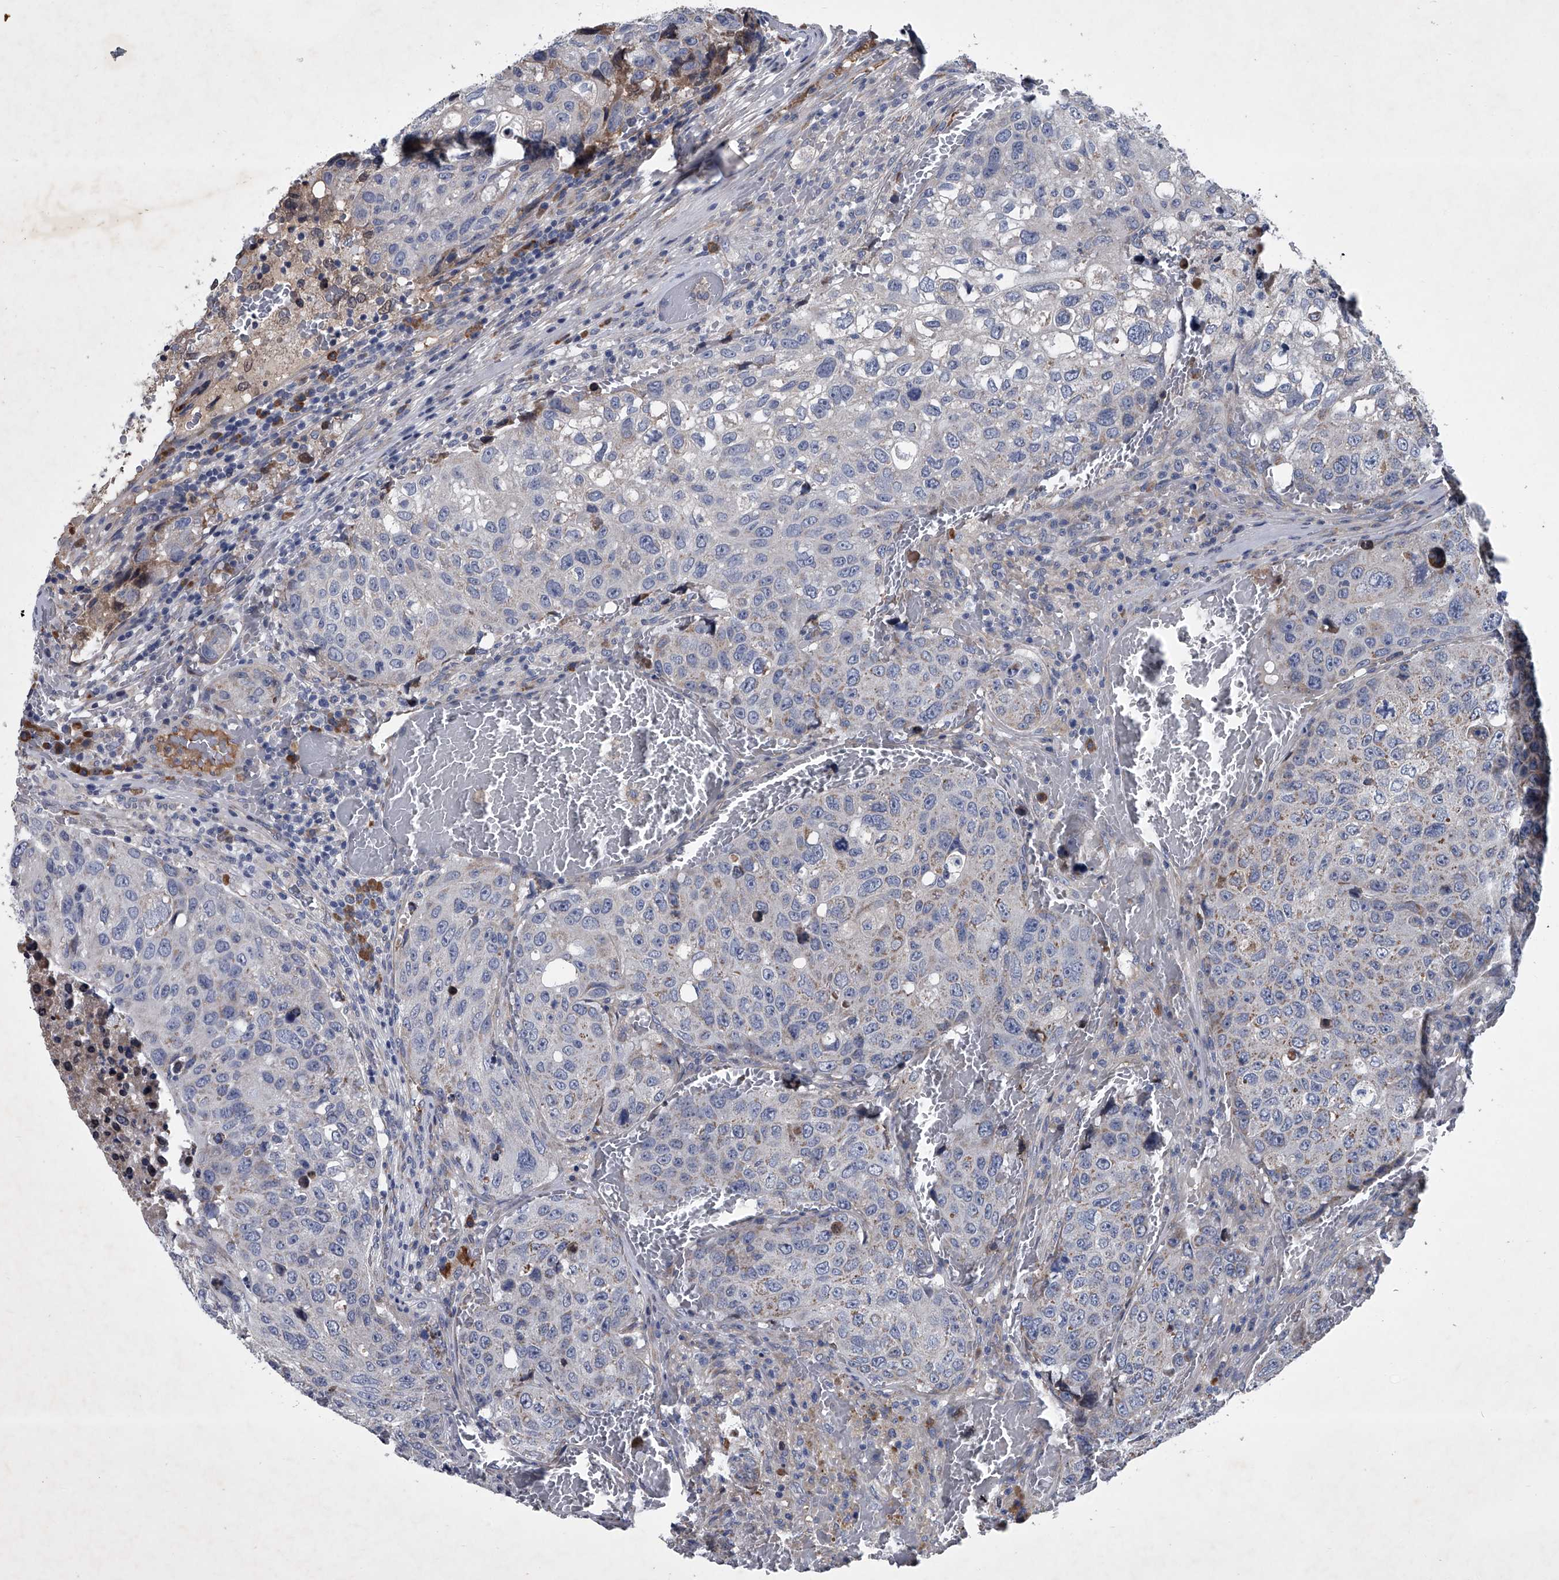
{"staining": {"intensity": "negative", "quantity": "none", "location": "none"}, "tissue": "urothelial cancer", "cell_type": "Tumor cells", "image_type": "cancer", "snomed": [{"axis": "morphology", "description": "Urothelial carcinoma, High grade"}, {"axis": "topography", "description": "Lymph node"}, {"axis": "topography", "description": "Urinary bladder"}], "caption": "An immunohistochemistry photomicrograph of urothelial carcinoma (high-grade) is shown. There is no staining in tumor cells of urothelial carcinoma (high-grade).", "gene": "ABCG1", "patient": {"sex": "male", "age": 51}}